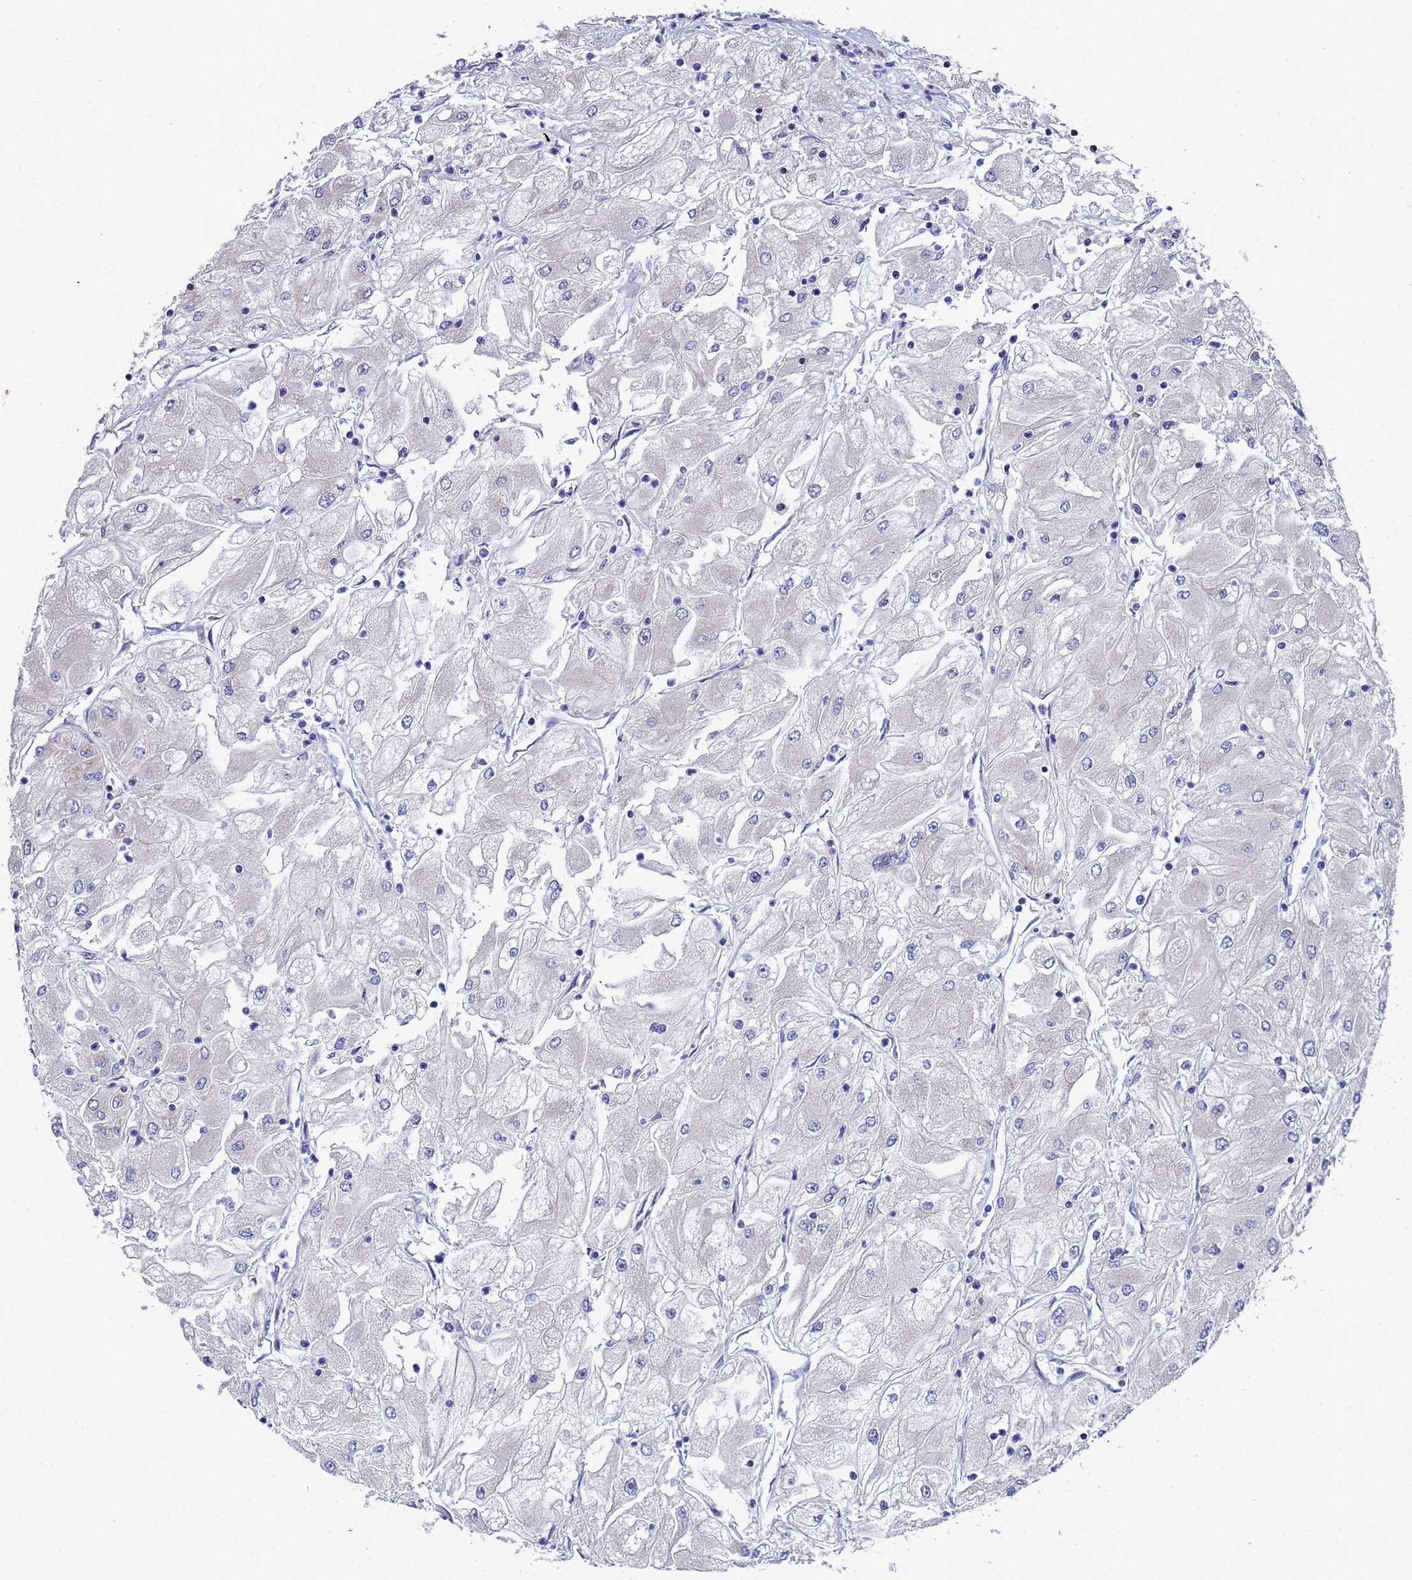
{"staining": {"intensity": "negative", "quantity": "none", "location": "none"}, "tissue": "renal cancer", "cell_type": "Tumor cells", "image_type": "cancer", "snomed": [{"axis": "morphology", "description": "Adenocarcinoma, NOS"}, {"axis": "topography", "description": "Kidney"}], "caption": "This is an IHC image of renal cancer (adenocarcinoma). There is no positivity in tumor cells.", "gene": "NSUN6", "patient": {"sex": "male", "age": 80}}